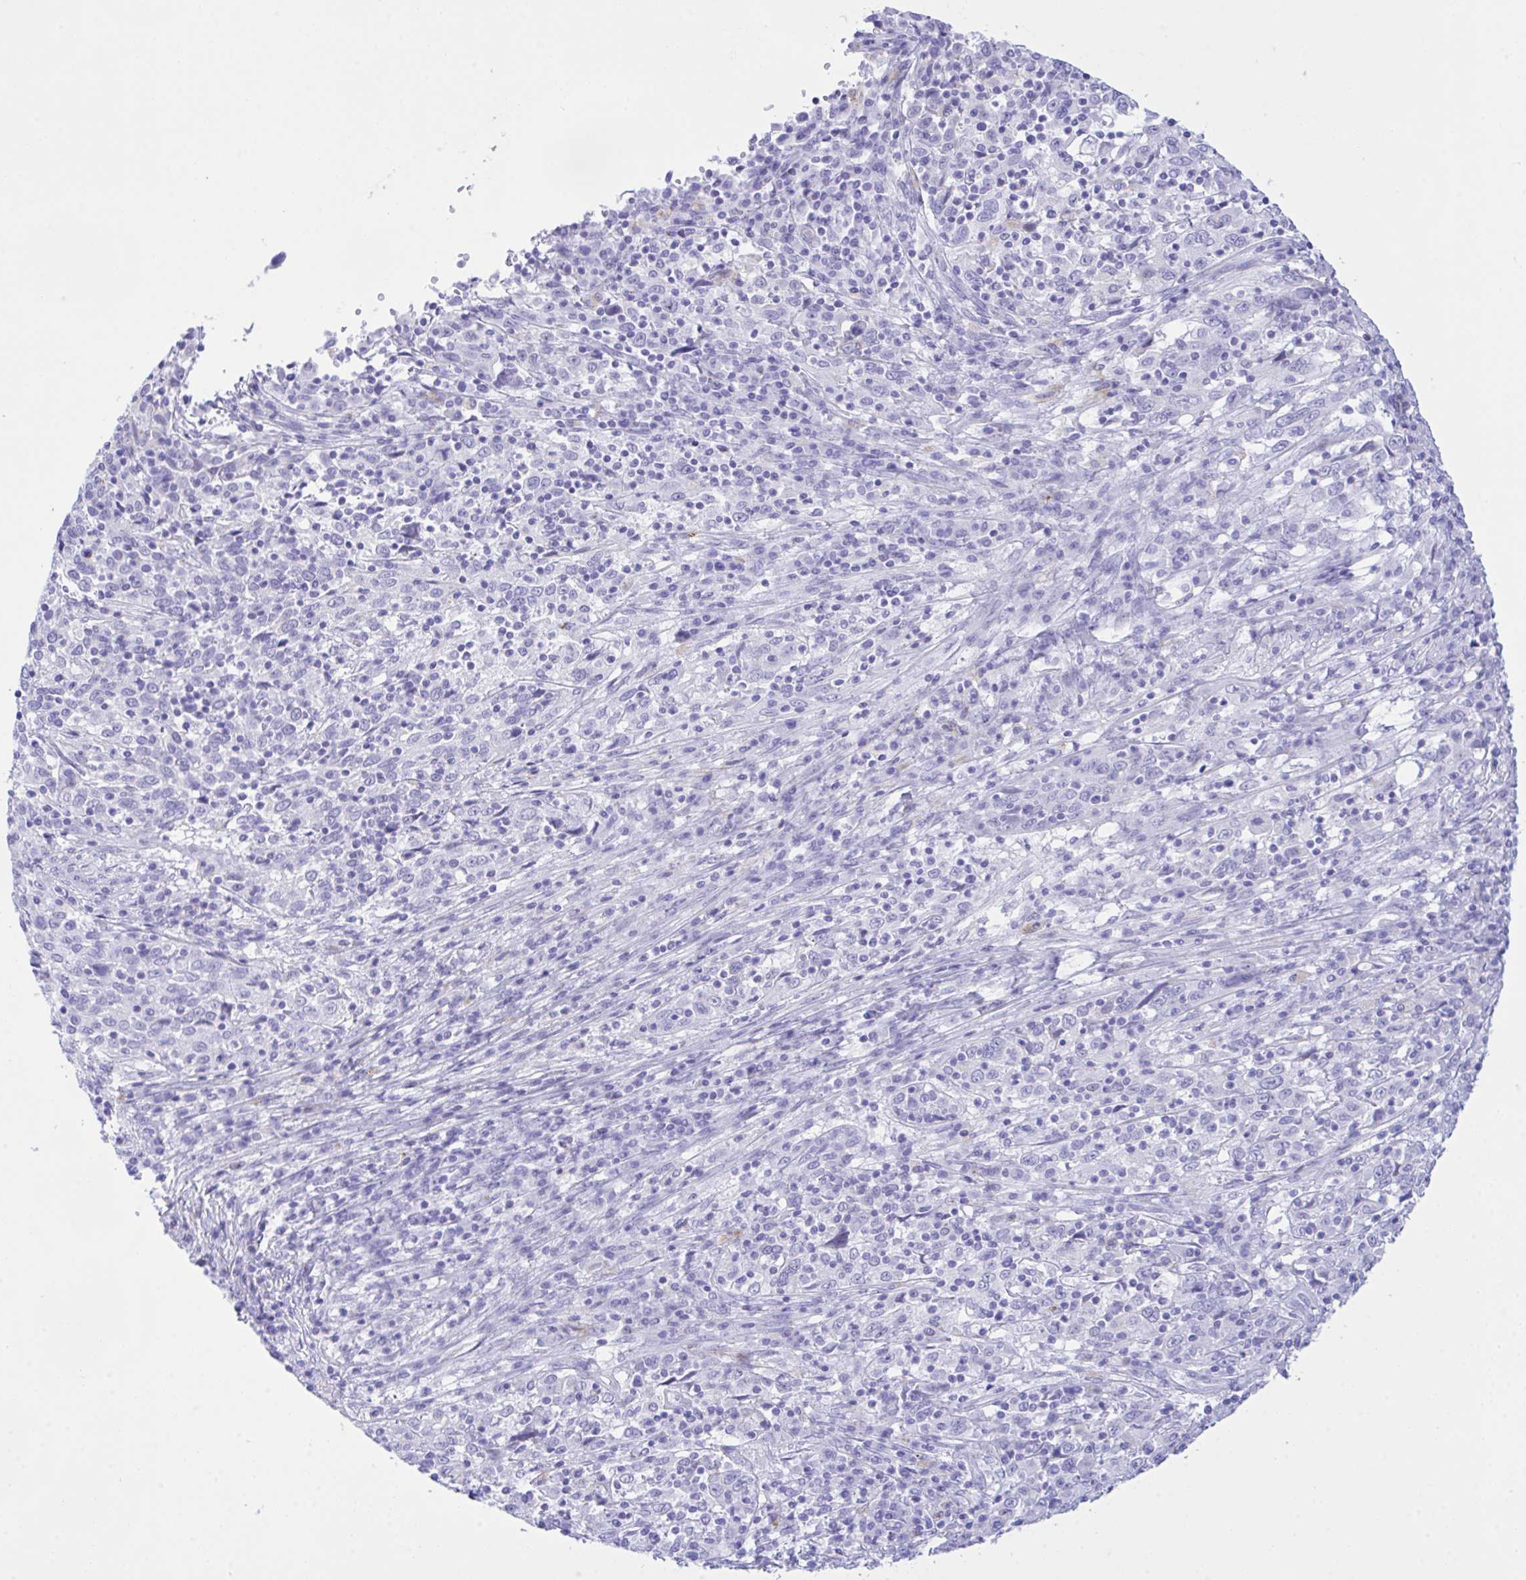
{"staining": {"intensity": "negative", "quantity": "none", "location": "none"}, "tissue": "cervical cancer", "cell_type": "Tumor cells", "image_type": "cancer", "snomed": [{"axis": "morphology", "description": "Squamous cell carcinoma, NOS"}, {"axis": "topography", "description": "Cervix"}], "caption": "Micrograph shows no significant protein staining in tumor cells of cervical cancer (squamous cell carcinoma).", "gene": "SELENOV", "patient": {"sex": "female", "age": 46}}